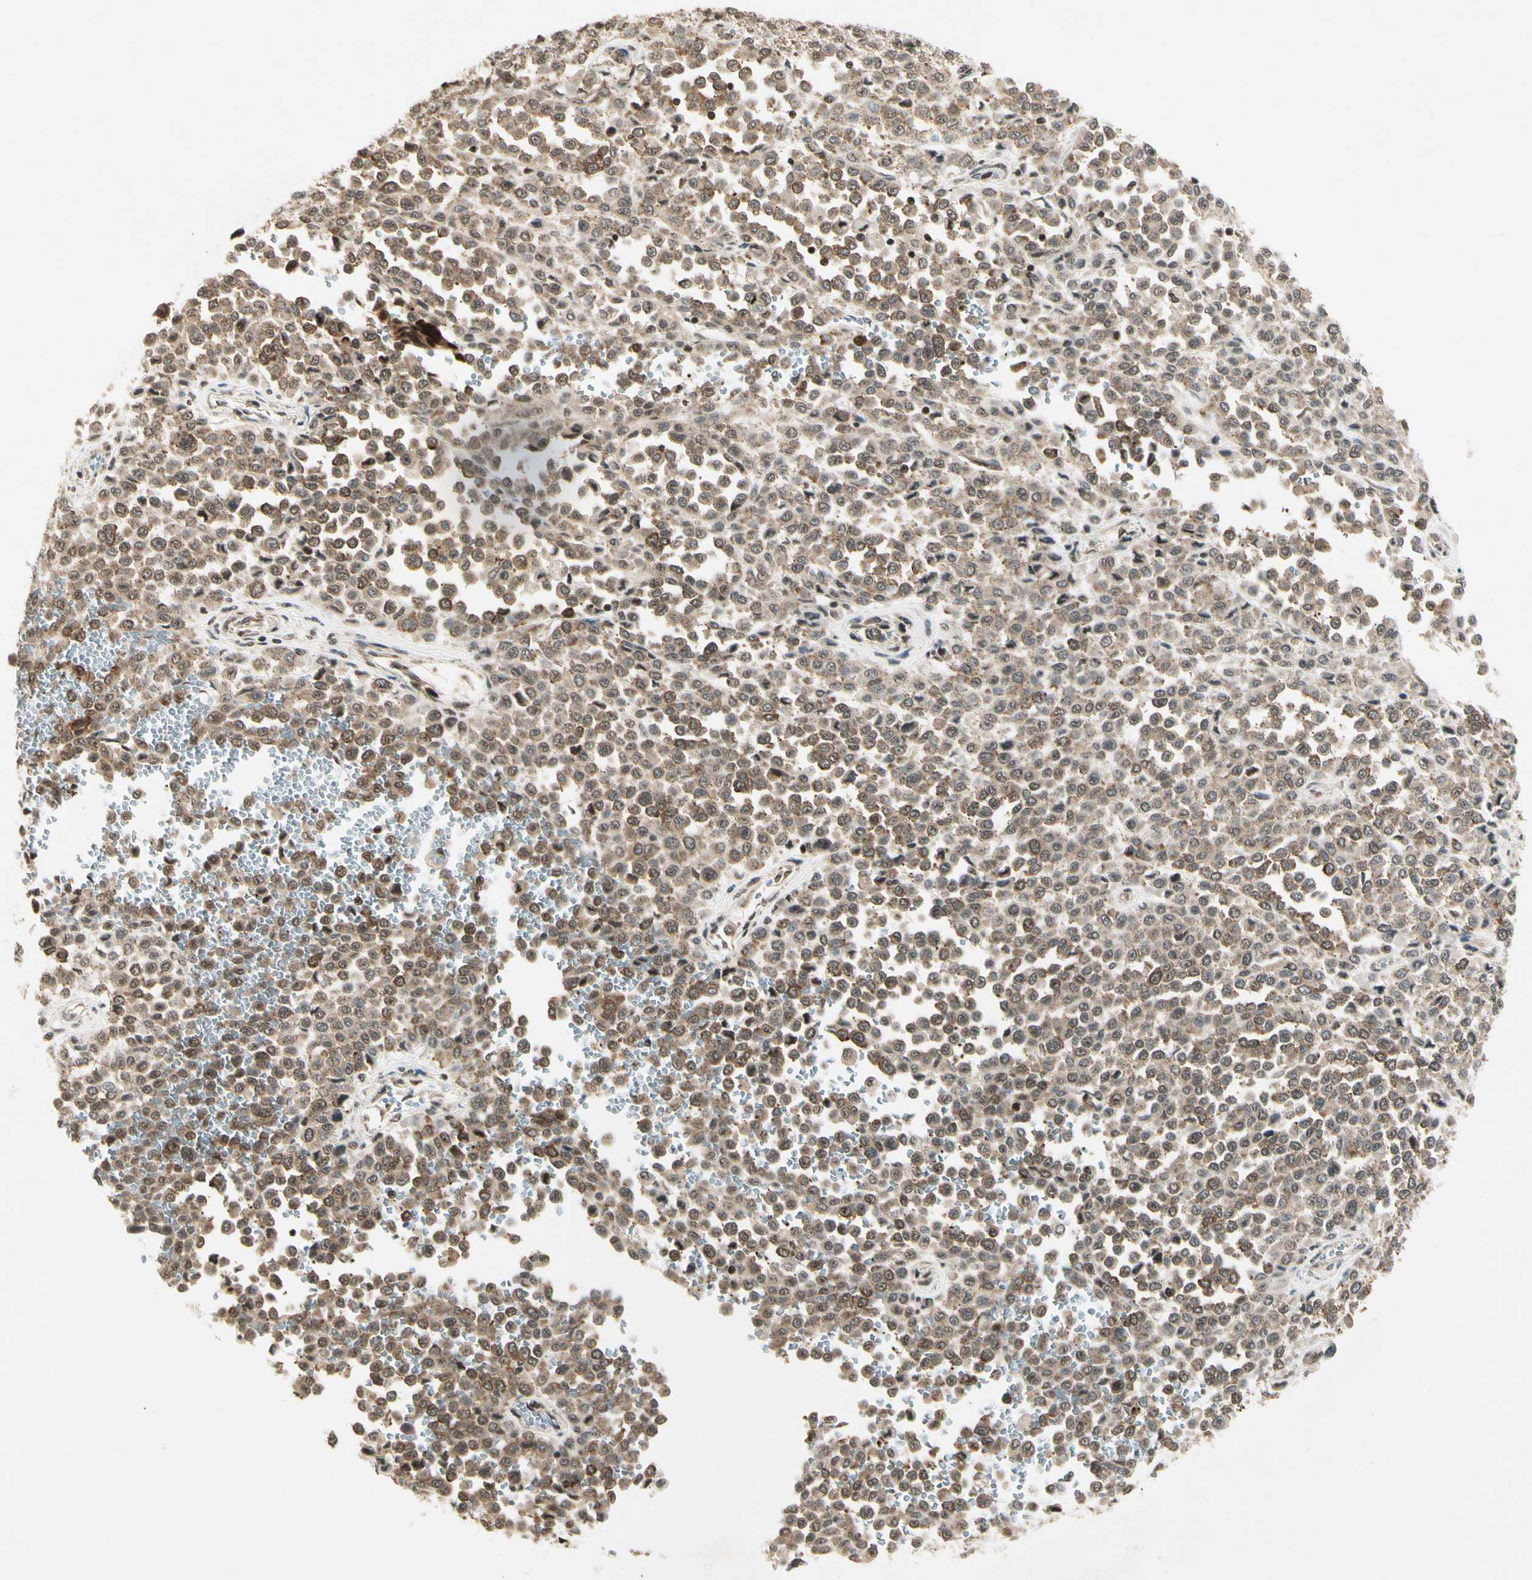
{"staining": {"intensity": "weak", "quantity": ">75%", "location": "cytoplasmic/membranous"}, "tissue": "melanoma", "cell_type": "Tumor cells", "image_type": "cancer", "snomed": [{"axis": "morphology", "description": "Malignant melanoma, Metastatic site"}, {"axis": "topography", "description": "Pancreas"}], "caption": "A brown stain shows weak cytoplasmic/membranous expression of a protein in malignant melanoma (metastatic site) tumor cells.", "gene": "SMN2", "patient": {"sex": "female", "age": 30}}